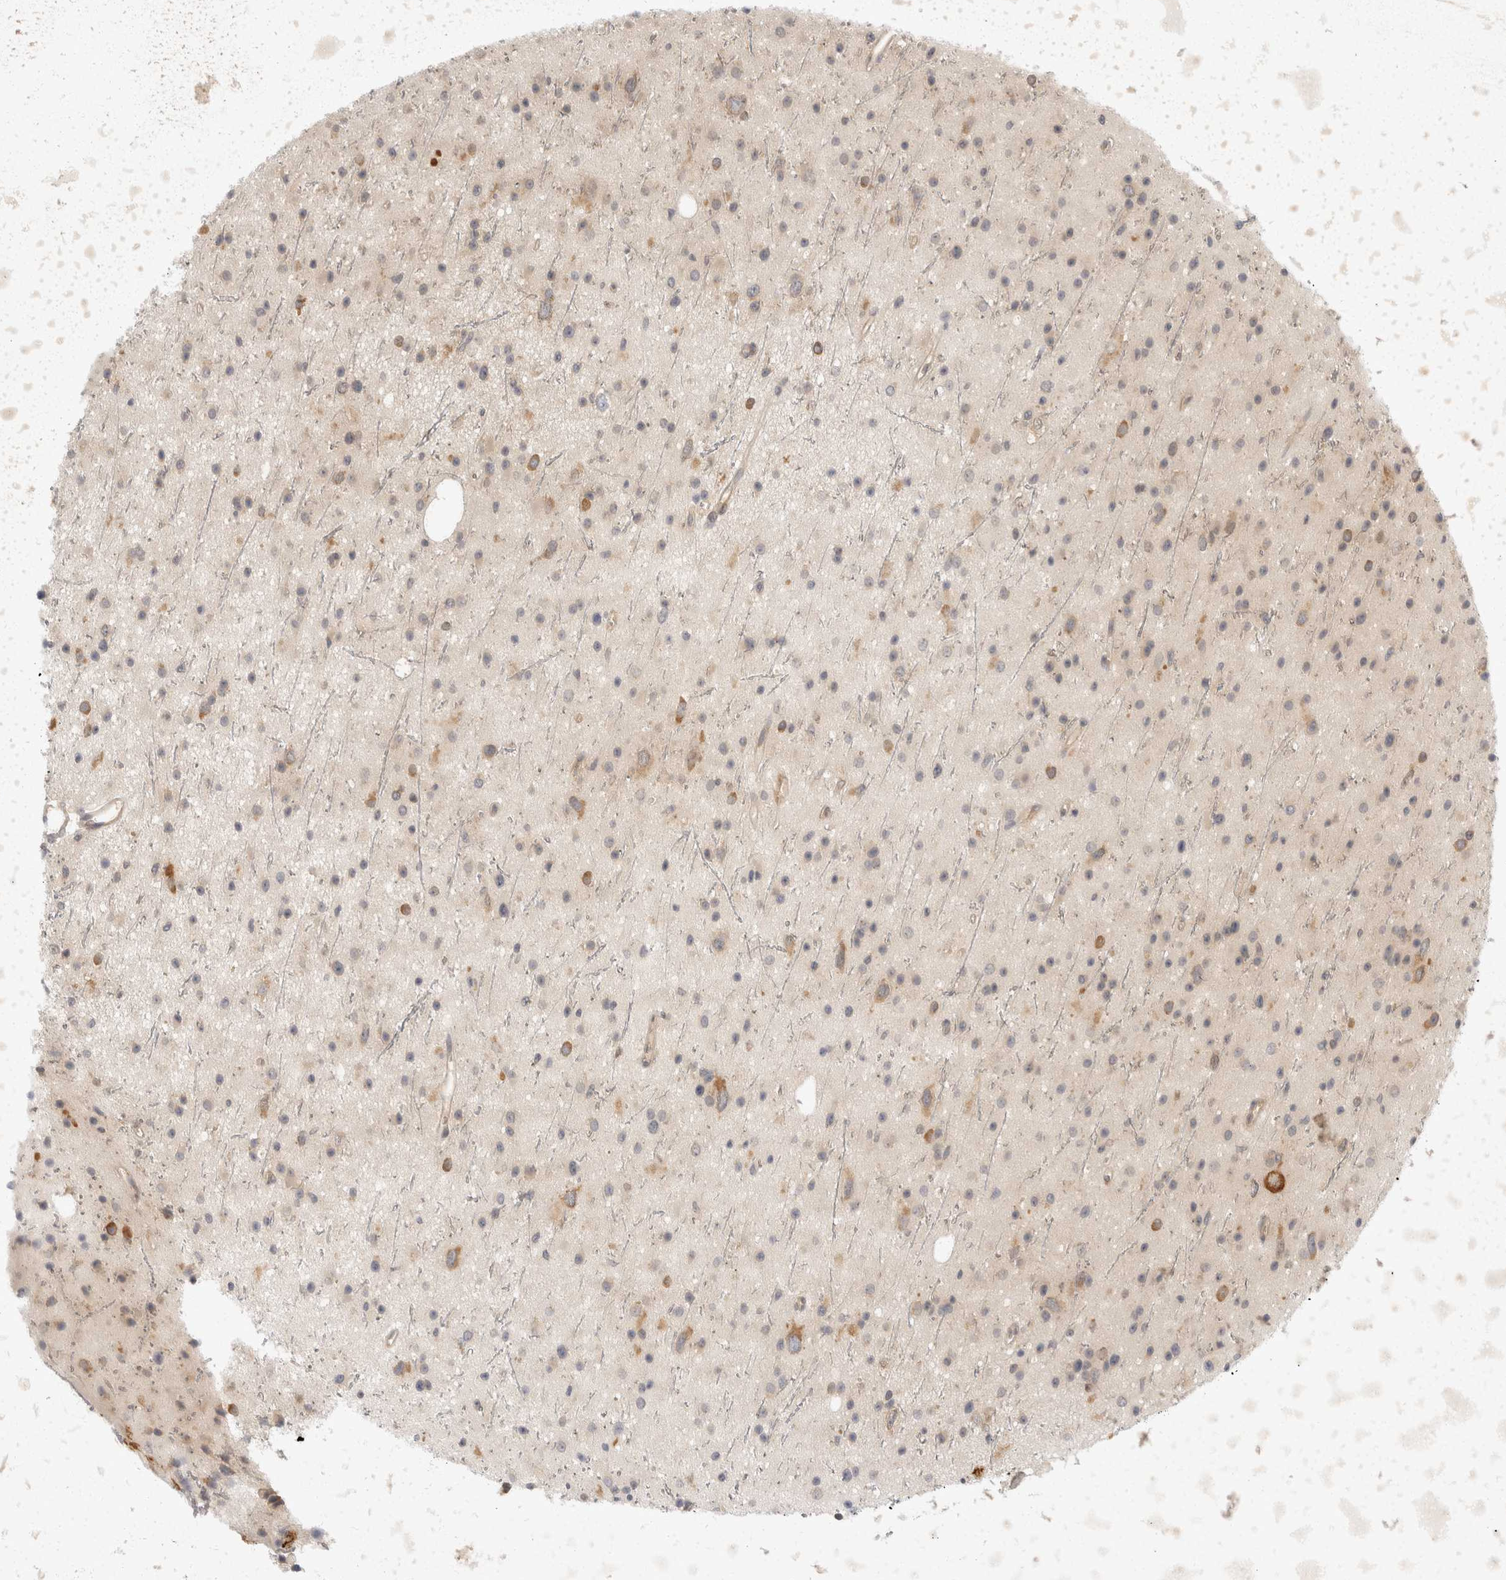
{"staining": {"intensity": "weak", "quantity": "<25%", "location": "cytoplasmic/membranous"}, "tissue": "glioma", "cell_type": "Tumor cells", "image_type": "cancer", "snomed": [{"axis": "morphology", "description": "Glioma, malignant, Low grade"}, {"axis": "topography", "description": "Cerebral cortex"}], "caption": "A histopathology image of malignant low-grade glioma stained for a protein exhibits no brown staining in tumor cells. The staining was performed using DAB to visualize the protein expression in brown, while the nuclei were stained in blue with hematoxylin (Magnification: 20x).", "gene": "EIF4G3", "patient": {"sex": "female", "age": 39}}